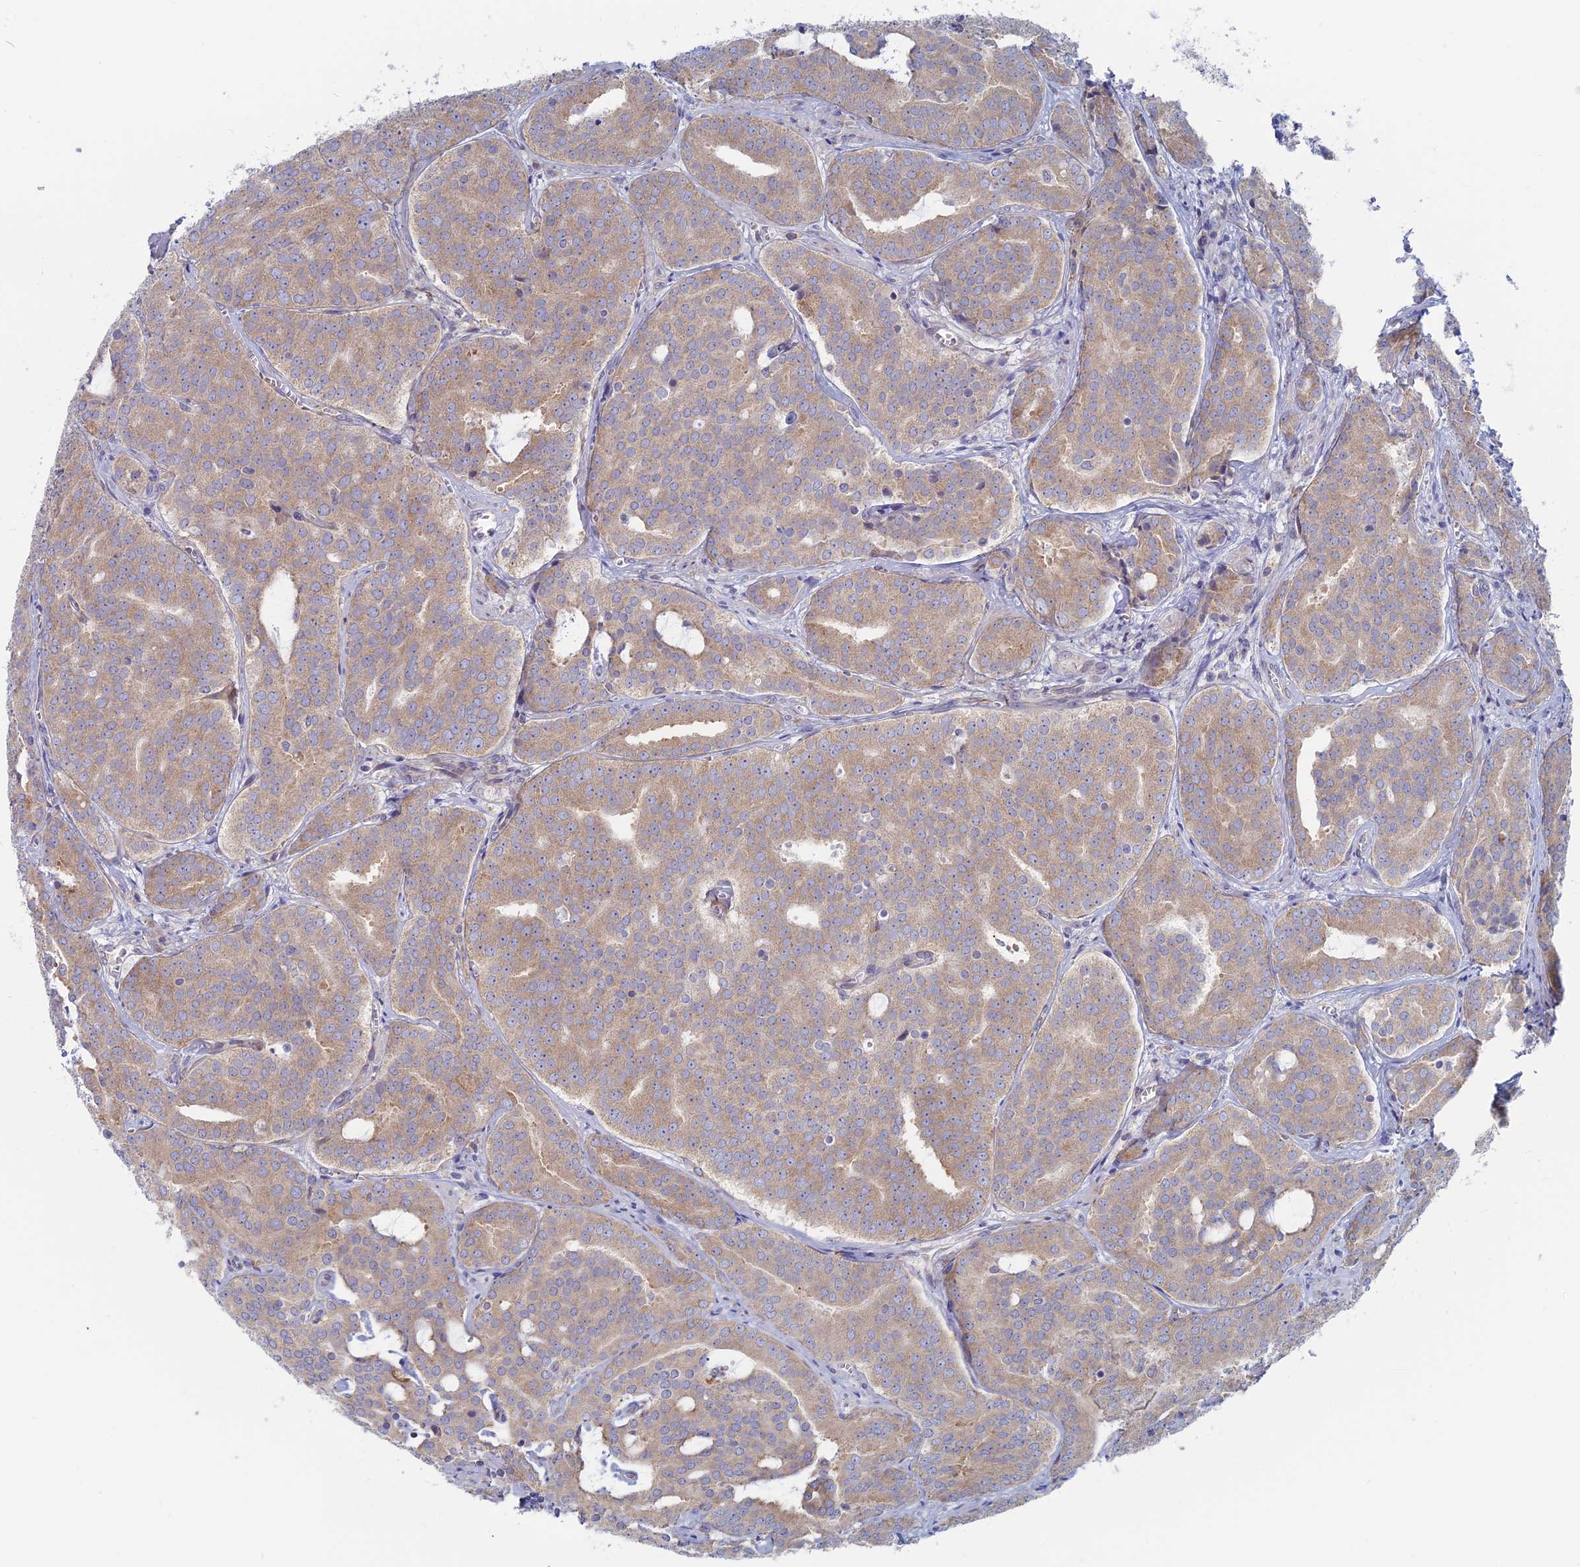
{"staining": {"intensity": "moderate", "quantity": ">75%", "location": "cytoplasmic/membranous"}, "tissue": "prostate cancer", "cell_type": "Tumor cells", "image_type": "cancer", "snomed": [{"axis": "morphology", "description": "Adenocarcinoma, High grade"}, {"axis": "topography", "description": "Prostate"}], "caption": "Protein staining of prostate adenocarcinoma (high-grade) tissue exhibits moderate cytoplasmic/membranous staining in approximately >75% of tumor cells.", "gene": "TBC1D30", "patient": {"sex": "male", "age": 55}}